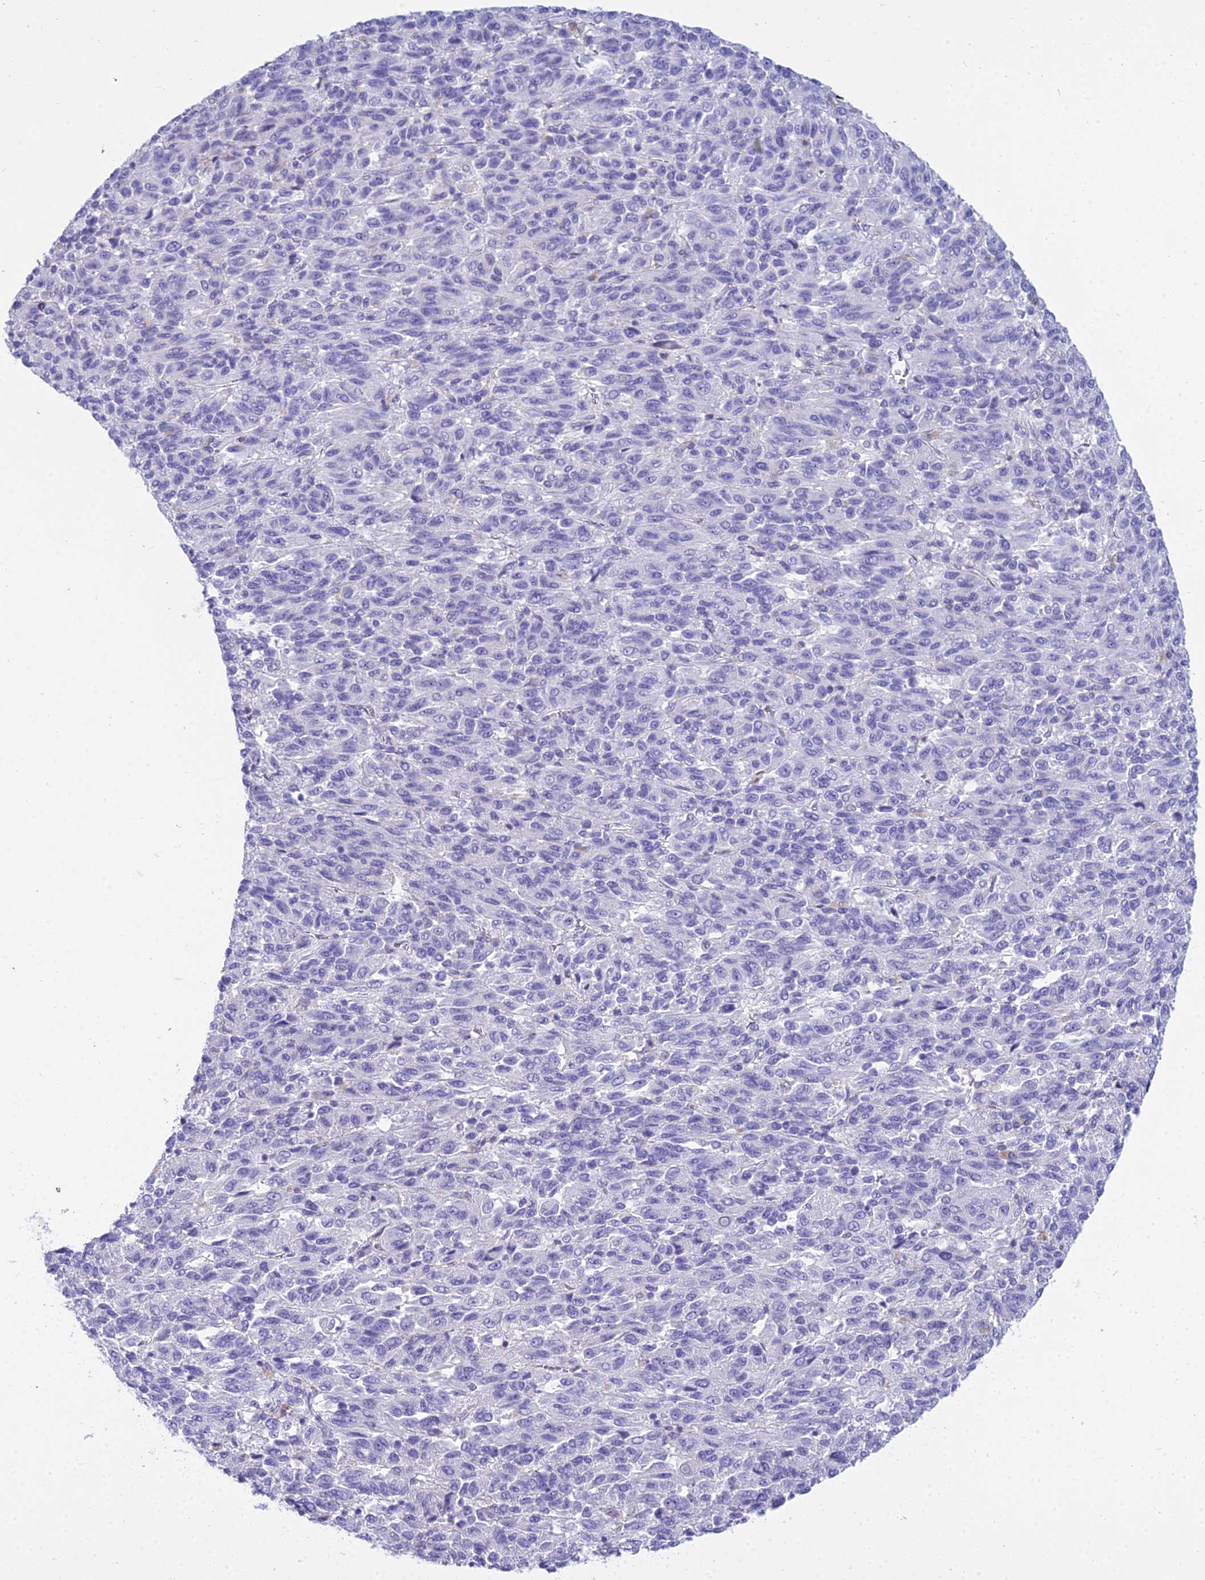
{"staining": {"intensity": "negative", "quantity": "none", "location": "none"}, "tissue": "melanoma", "cell_type": "Tumor cells", "image_type": "cancer", "snomed": [{"axis": "morphology", "description": "Malignant melanoma, Metastatic site"}, {"axis": "topography", "description": "Lung"}], "caption": "Melanoma was stained to show a protein in brown. There is no significant positivity in tumor cells. Nuclei are stained in blue.", "gene": "SMIM24", "patient": {"sex": "male", "age": 64}}